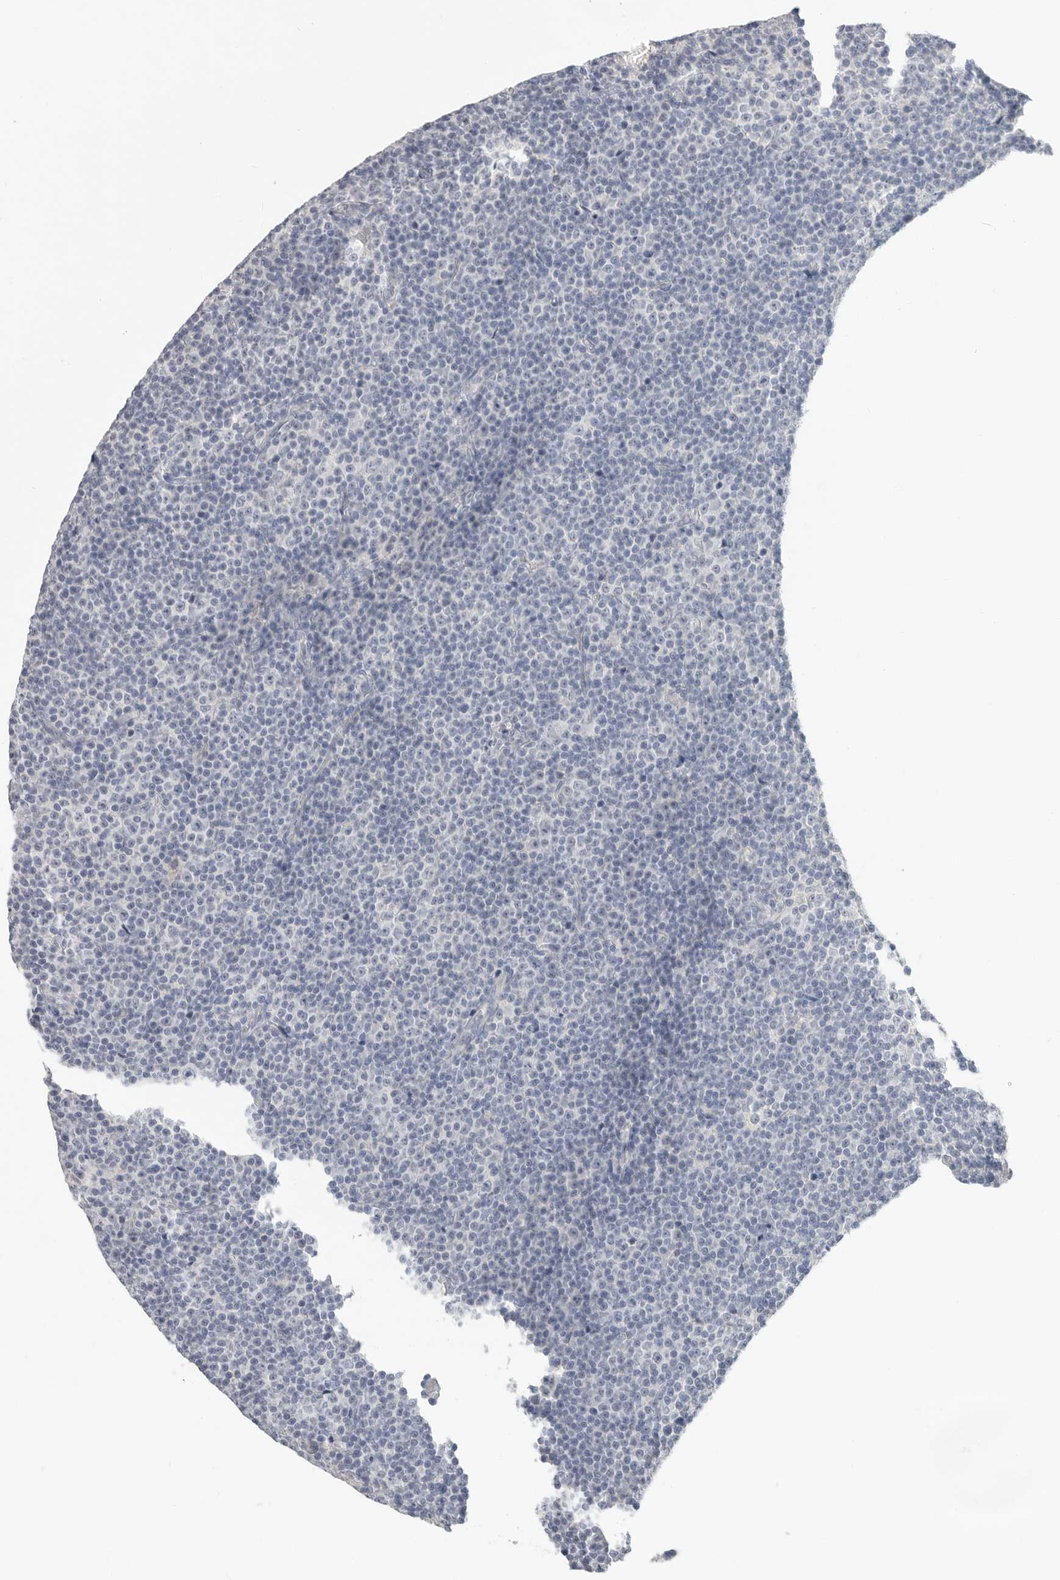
{"staining": {"intensity": "negative", "quantity": "none", "location": "none"}, "tissue": "lymphoma", "cell_type": "Tumor cells", "image_type": "cancer", "snomed": [{"axis": "morphology", "description": "Malignant lymphoma, non-Hodgkin's type, Low grade"}, {"axis": "topography", "description": "Lymph node"}], "caption": "High magnification brightfield microscopy of lymphoma stained with DAB (3,3'-diaminobenzidine) (brown) and counterstained with hematoxylin (blue): tumor cells show no significant positivity.", "gene": "FBN2", "patient": {"sex": "female", "age": 67}}